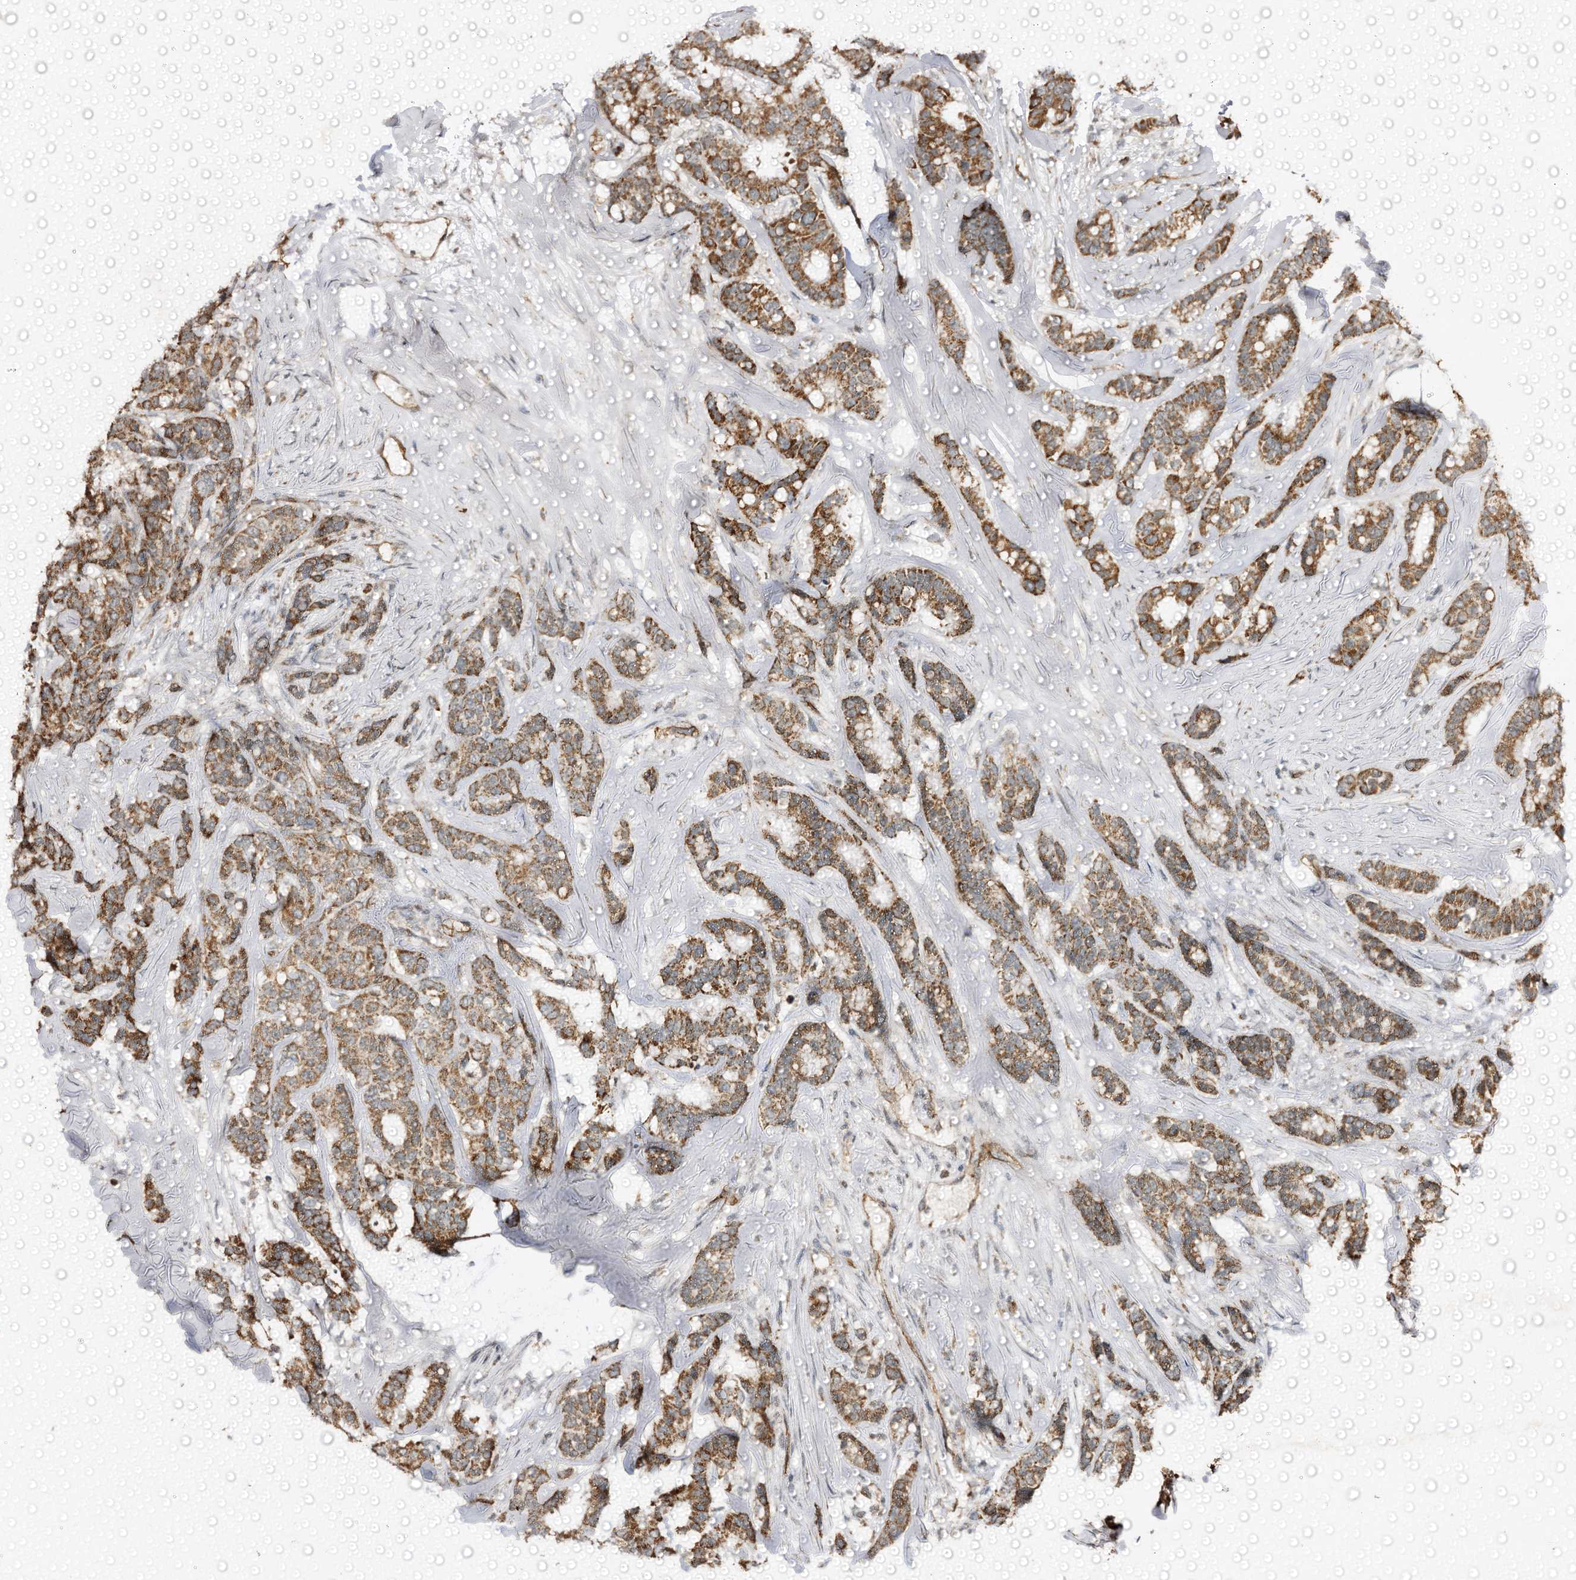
{"staining": {"intensity": "moderate", "quantity": ">75%", "location": "cytoplasmic/membranous"}, "tissue": "breast cancer", "cell_type": "Tumor cells", "image_type": "cancer", "snomed": [{"axis": "morphology", "description": "Duct carcinoma"}, {"axis": "topography", "description": "Breast"}], "caption": "This photomicrograph shows IHC staining of intraductal carcinoma (breast), with medium moderate cytoplasmic/membranous staining in about >75% of tumor cells.", "gene": "CBR4", "patient": {"sex": "female", "age": 87}}